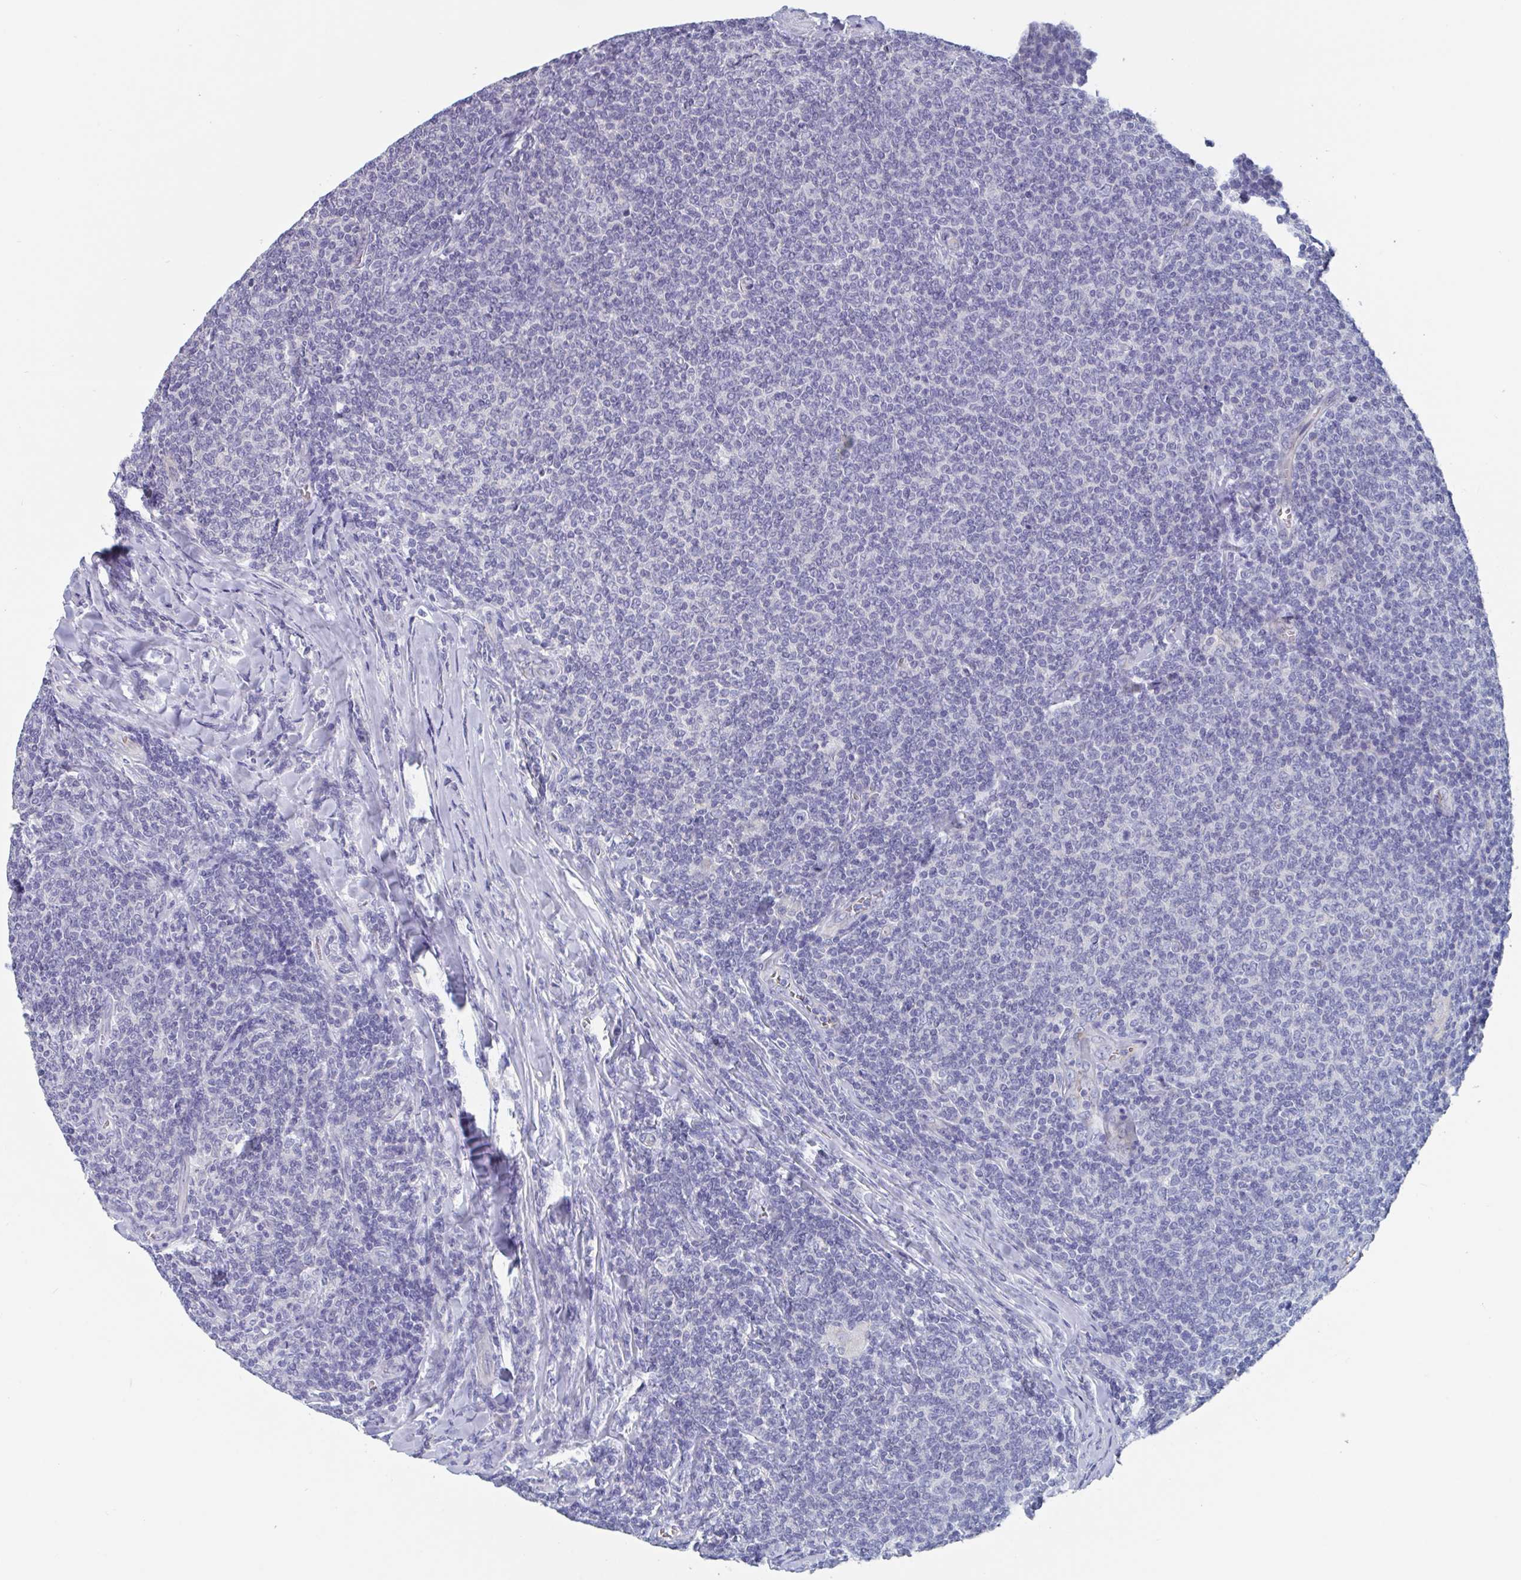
{"staining": {"intensity": "negative", "quantity": "none", "location": "none"}, "tissue": "lymphoma", "cell_type": "Tumor cells", "image_type": "cancer", "snomed": [{"axis": "morphology", "description": "Malignant lymphoma, non-Hodgkin's type, Low grade"}, {"axis": "topography", "description": "Lymph node"}], "caption": "The micrograph demonstrates no staining of tumor cells in lymphoma.", "gene": "ABHD16A", "patient": {"sex": "male", "age": 52}}